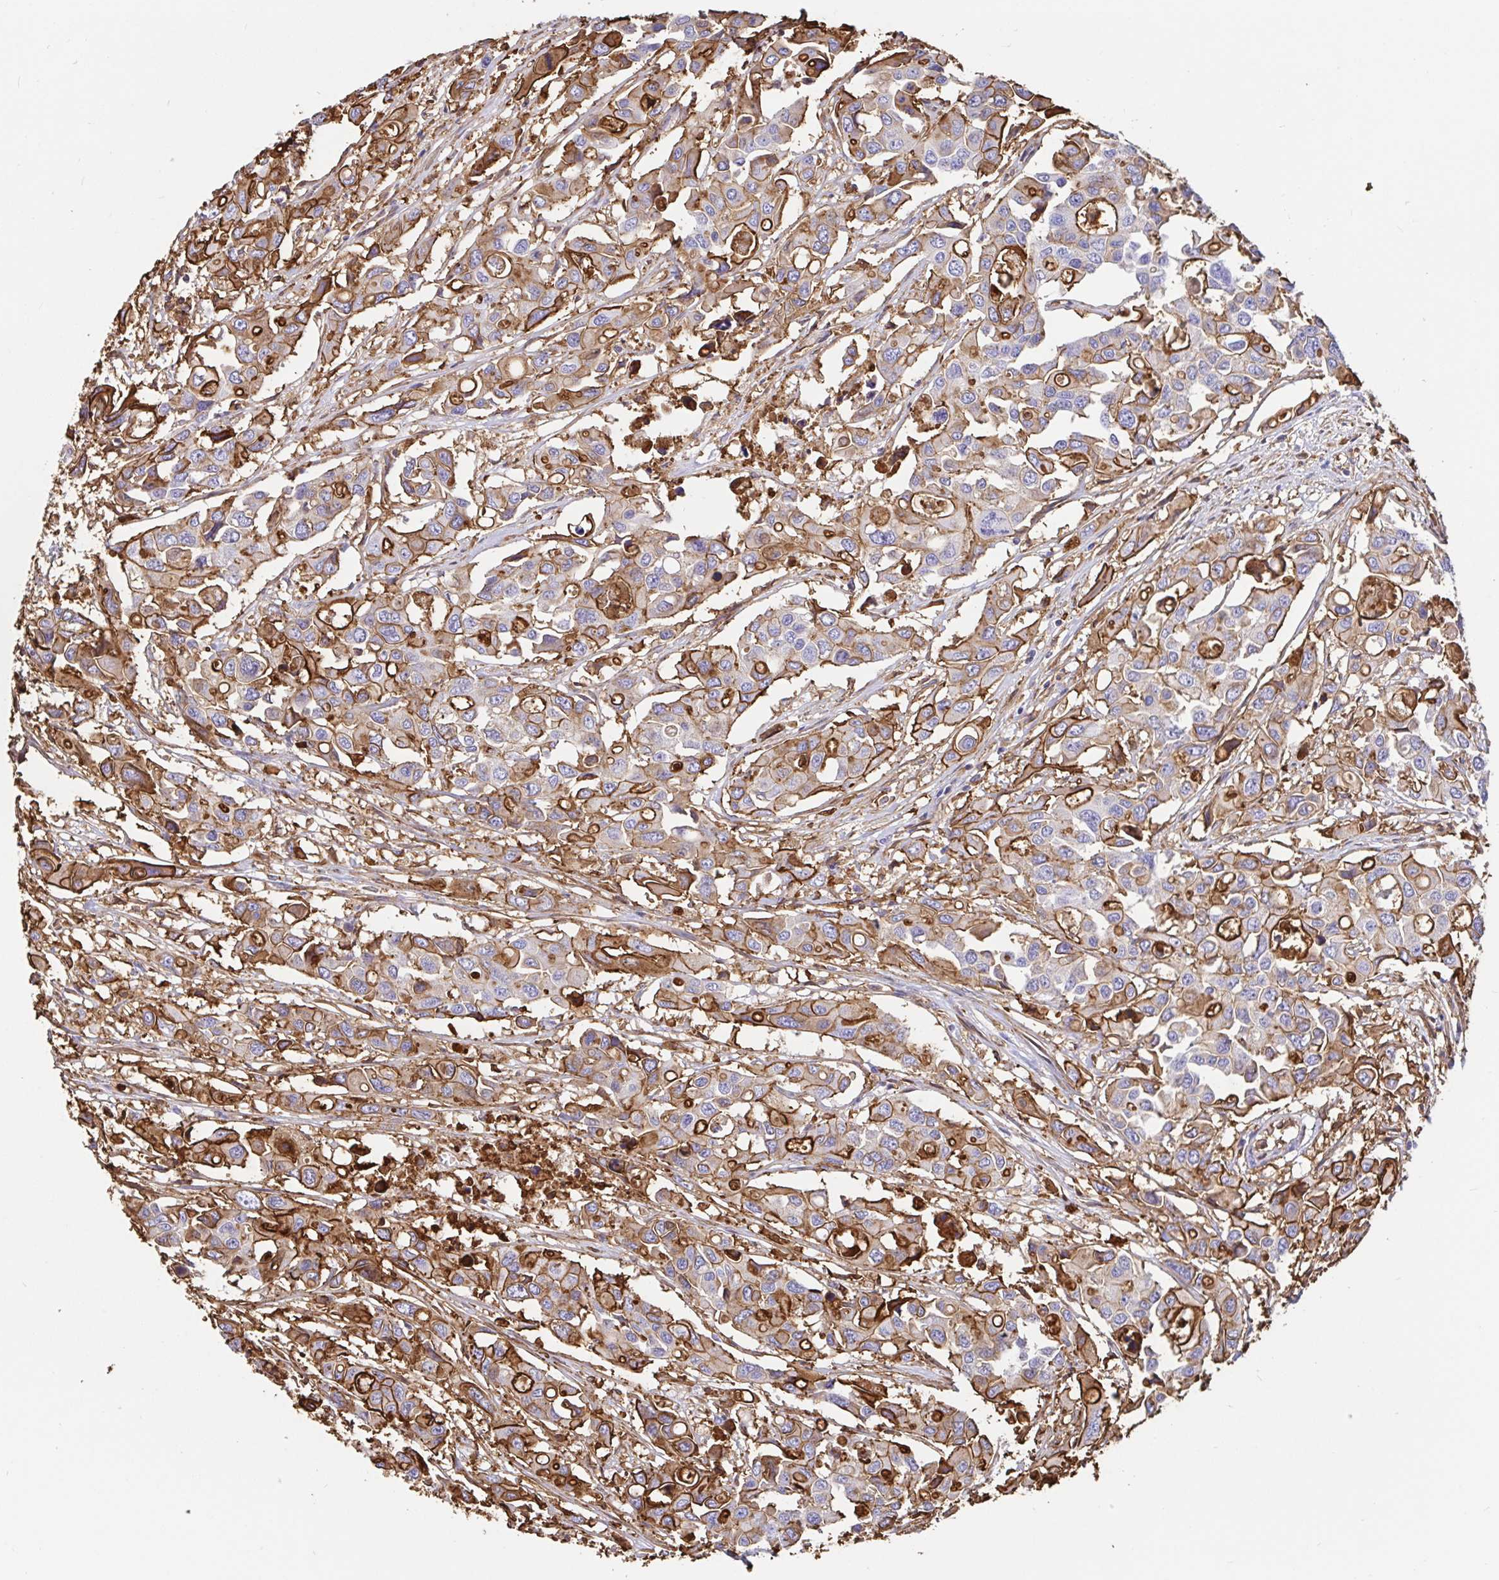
{"staining": {"intensity": "moderate", "quantity": ">75%", "location": "cytoplasmic/membranous"}, "tissue": "colorectal cancer", "cell_type": "Tumor cells", "image_type": "cancer", "snomed": [{"axis": "morphology", "description": "Adenocarcinoma, NOS"}, {"axis": "topography", "description": "Colon"}], "caption": "About >75% of tumor cells in human colorectal cancer exhibit moderate cytoplasmic/membranous protein expression as visualized by brown immunohistochemical staining.", "gene": "ANXA2", "patient": {"sex": "male", "age": 77}}